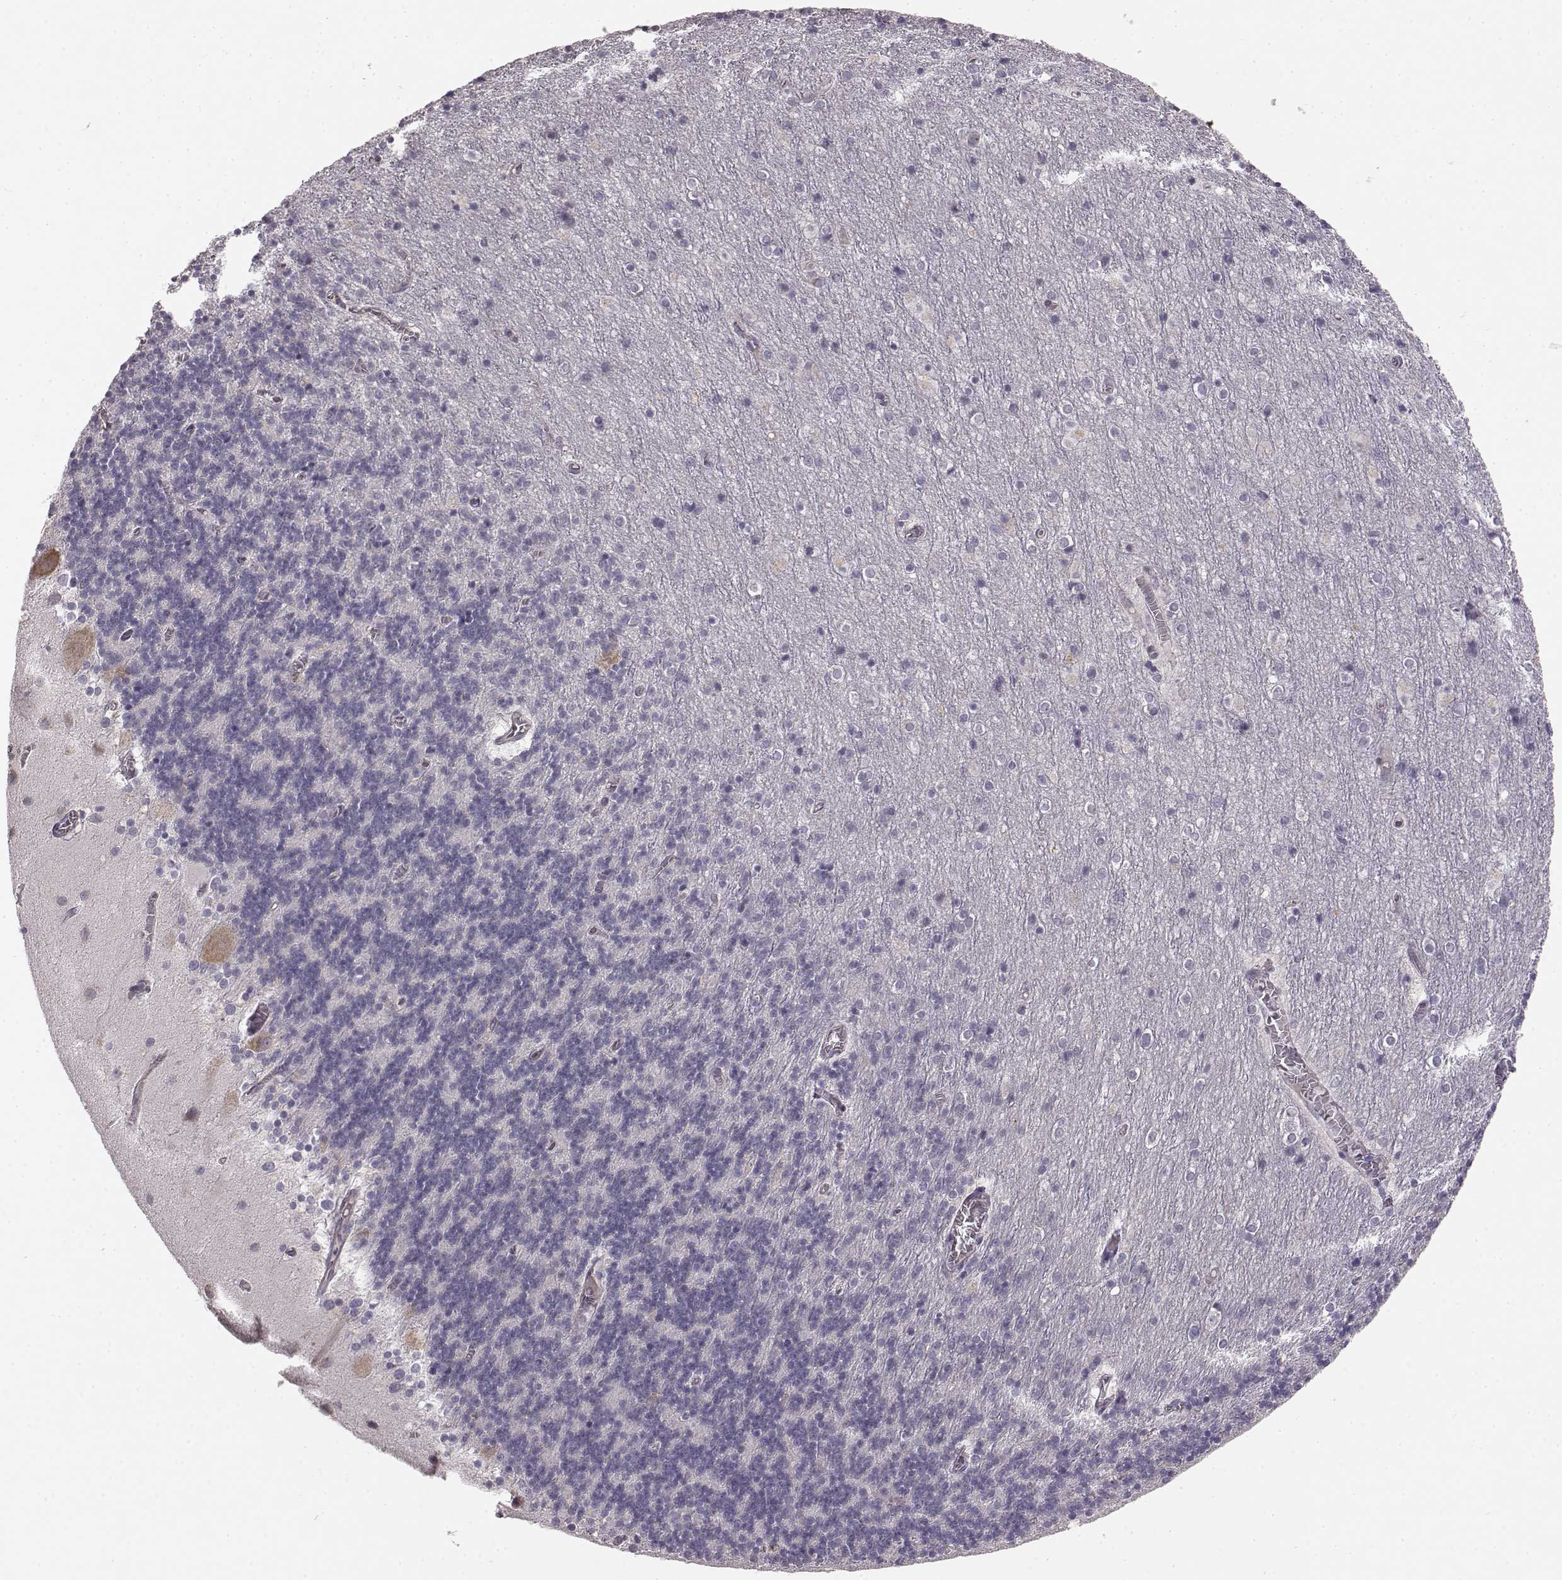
{"staining": {"intensity": "negative", "quantity": "none", "location": "none"}, "tissue": "cerebellum", "cell_type": "Cells in granular layer", "image_type": "normal", "snomed": [{"axis": "morphology", "description": "Normal tissue, NOS"}, {"axis": "topography", "description": "Cerebellum"}], "caption": "High magnification brightfield microscopy of unremarkable cerebellum stained with DAB (brown) and counterstained with hematoxylin (blue): cells in granular layer show no significant staining. The staining is performed using DAB (3,3'-diaminobenzidine) brown chromogen with nuclei counter-stained in using hematoxylin.", "gene": "BFSP2", "patient": {"sex": "male", "age": 70}}